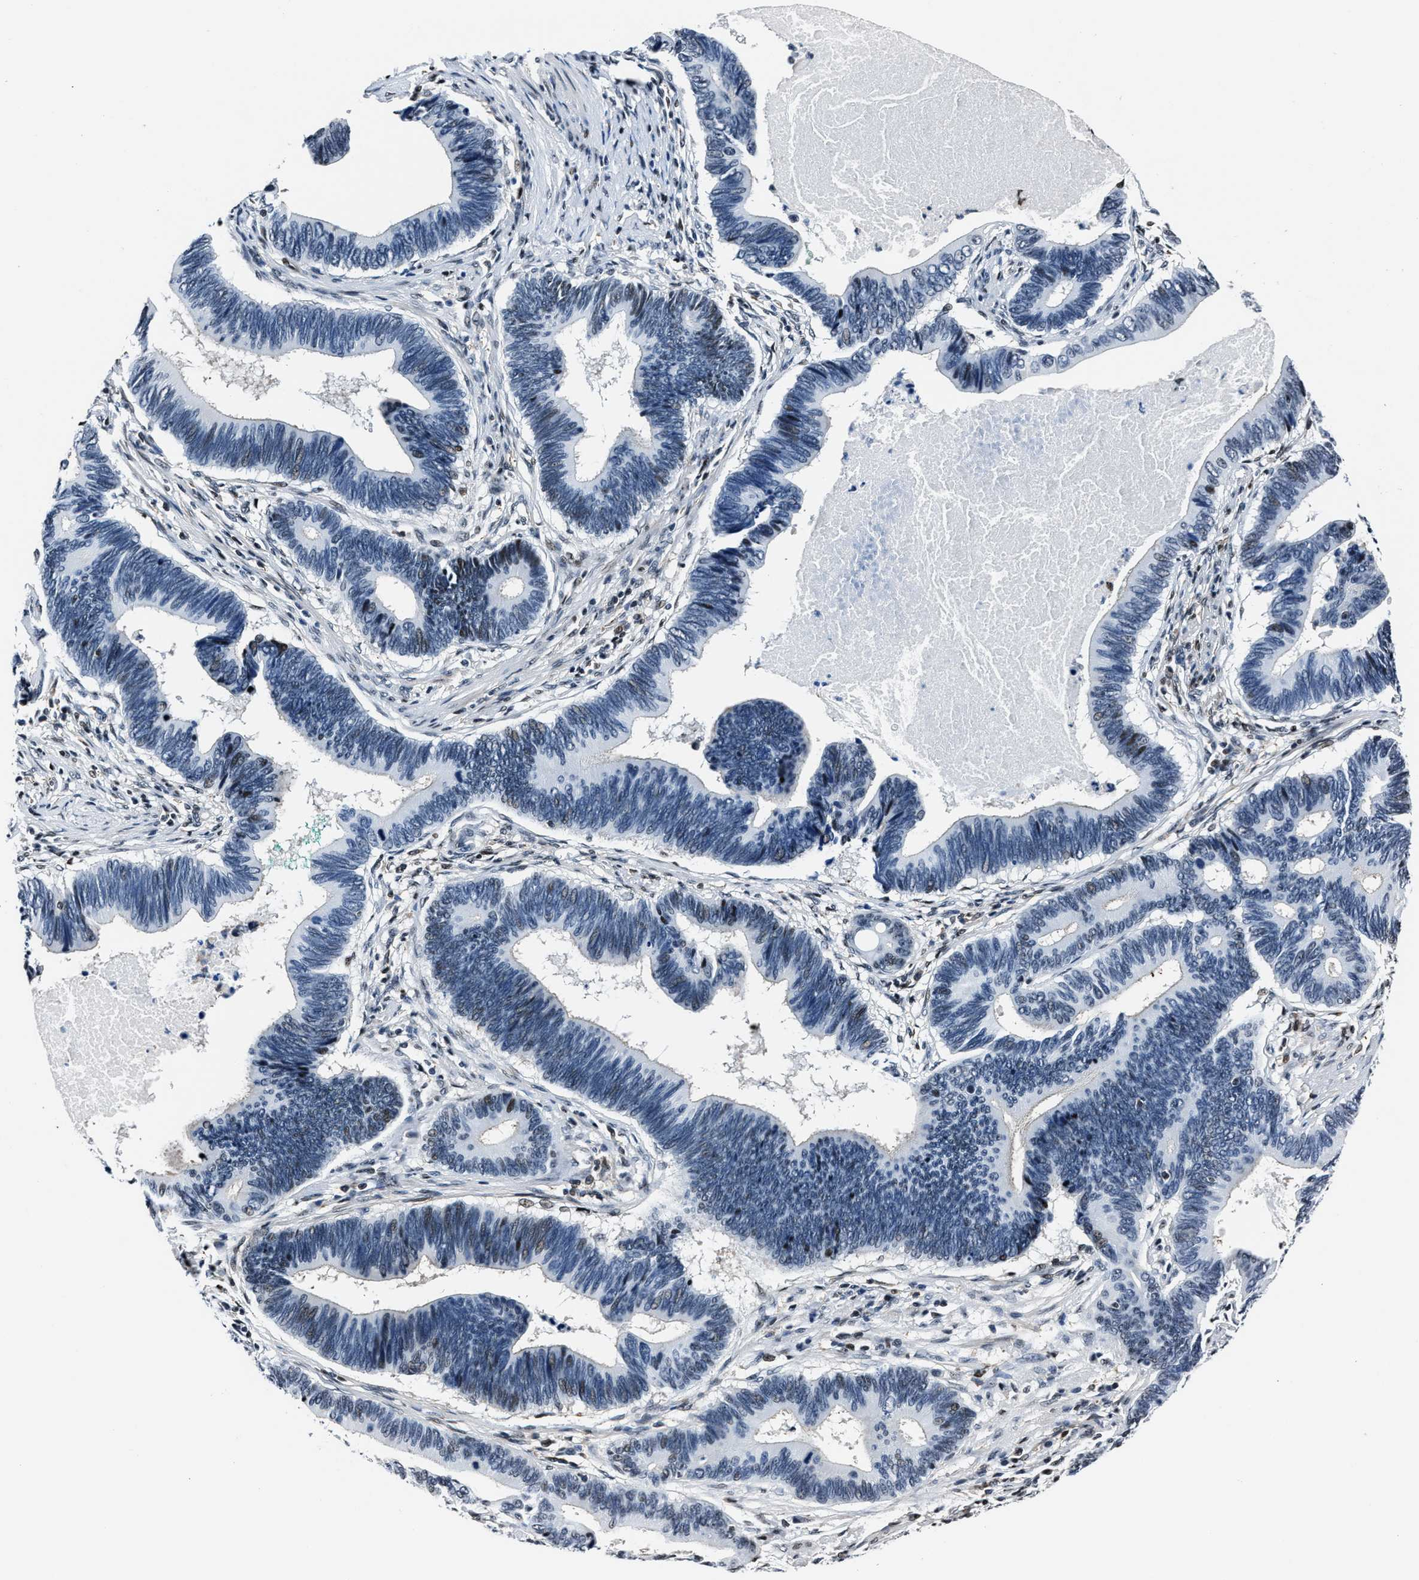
{"staining": {"intensity": "weak", "quantity": "<25%", "location": "nuclear"}, "tissue": "pancreatic cancer", "cell_type": "Tumor cells", "image_type": "cancer", "snomed": [{"axis": "morphology", "description": "Adenocarcinoma, NOS"}, {"axis": "topography", "description": "Pancreas"}], "caption": "This image is of pancreatic cancer stained with immunohistochemistry to label a protein in brown with the nuclei are counter-stained blue. There is no positivity in tumor cells.", "gene": "PPIE", "patient": {"sex": "female", "age": 70}}